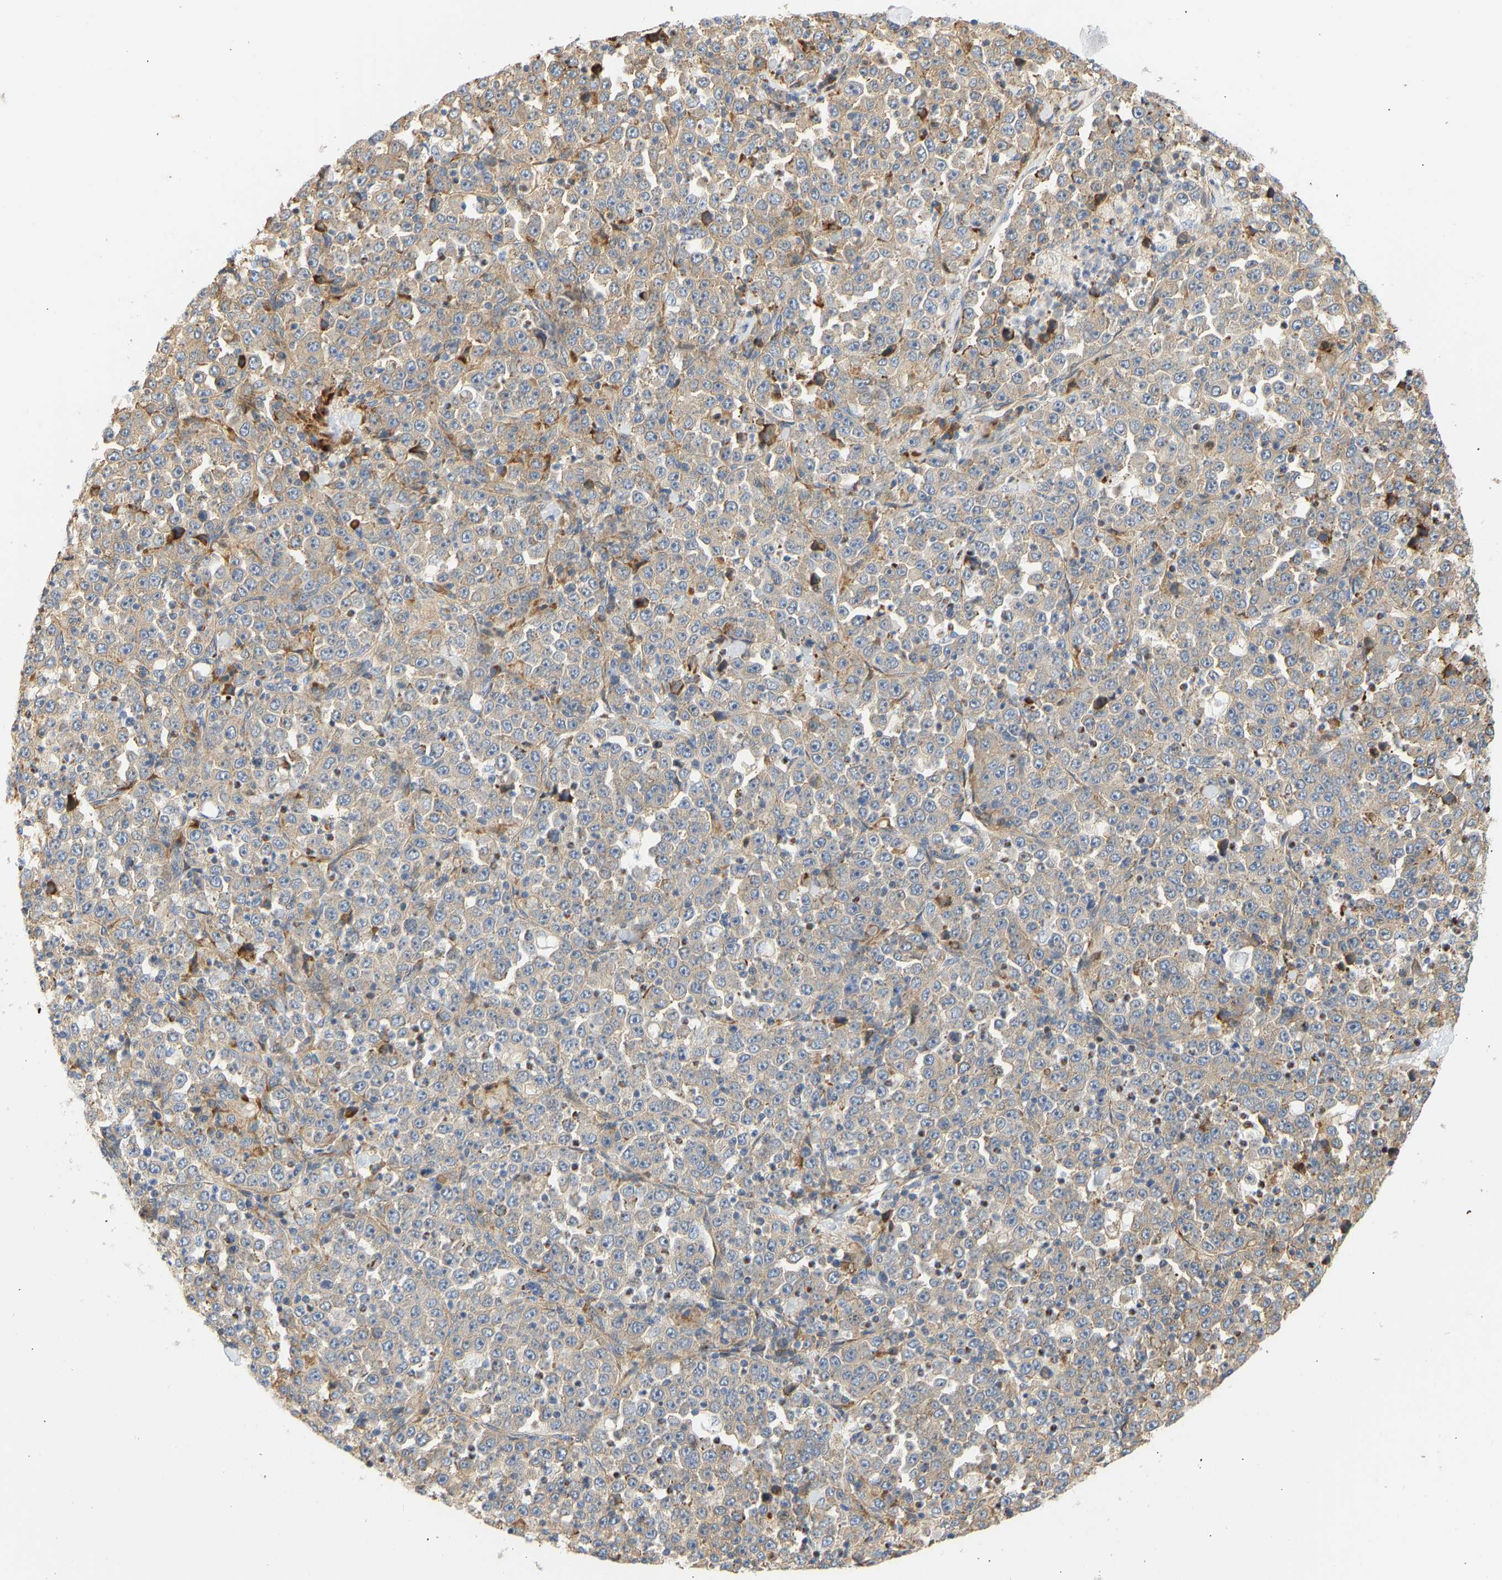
{"staining": {"intensity": "moderate", "quantity": "25%-75%", "location": "cytoplasmic/membranous"}, "tissue": "stomach cancer", "cell_type": "Tumor cells", "image_type": "cancer", "snomed": [{"axis": "morphology", "description": "Normal tissue, NOS"}, {"axis": "morphology", "description": "Adenocarcinoma, NOS"}, {"axis": "topography", "description": "Stomach, upper"}, {"axis": "topography", "description": "Stomach"}], "caption": "A brown stain shows moderate cytoplasmic/membranous expression of a protein in human stomach adenocarcinoma tumor cells.", "gene": "RPS14", "patient": {"sex": "male", "age": 59}}